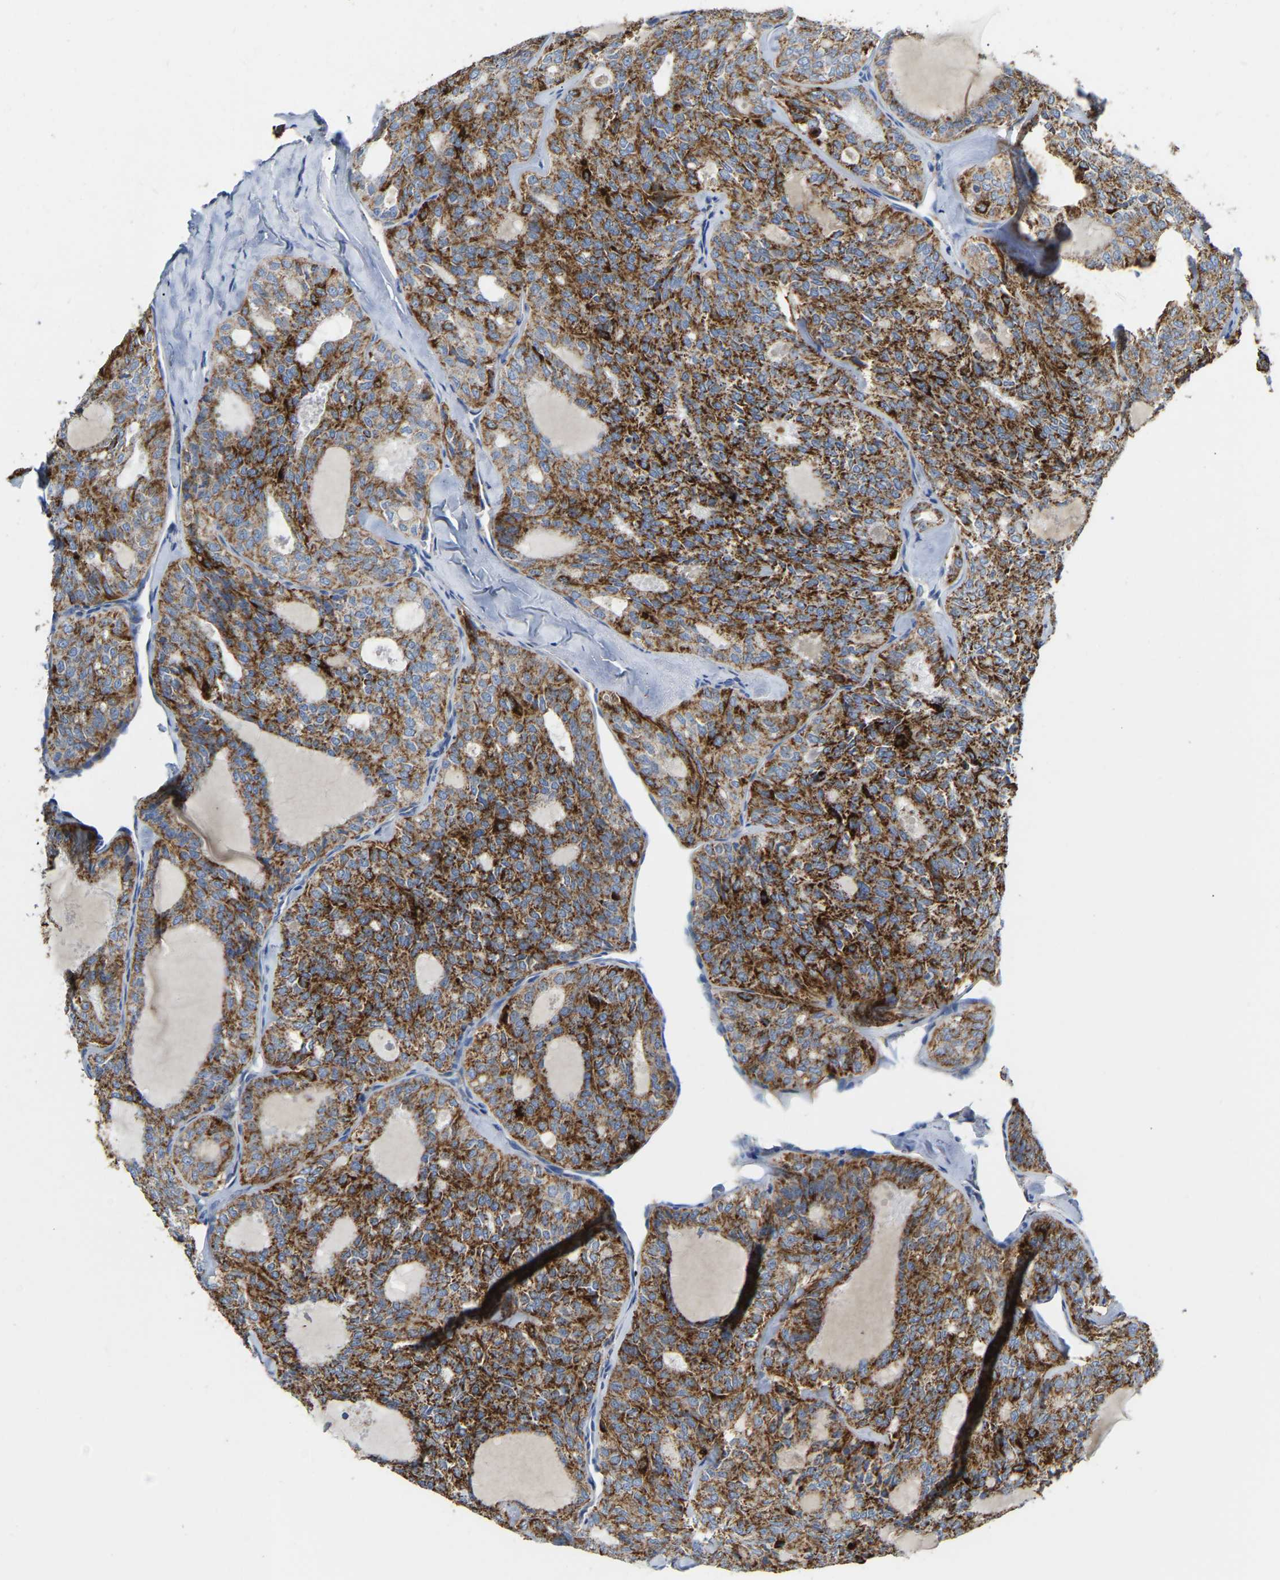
{"staining": {"intensity": "moderate", "quantity": ">75%", "location": "cytoplasmic/membranous"}, "tissue": "thyroid cancer", "cell_type": "Tumor cells", "image_type": "cancer", "snomed": [{"axis": "morphology", "description": "Follicular adenoma carcinoma, NOS"}, {"axis": "topography", "description": "Thyroid gland"}], "caption": "Thyroid cancer stained with IHC shows moderate cytoplasmic/membranous staining in about >75% of tumor cells.", "gene": "HIBADH", "patient": {"sex": "male", "age": 75}}